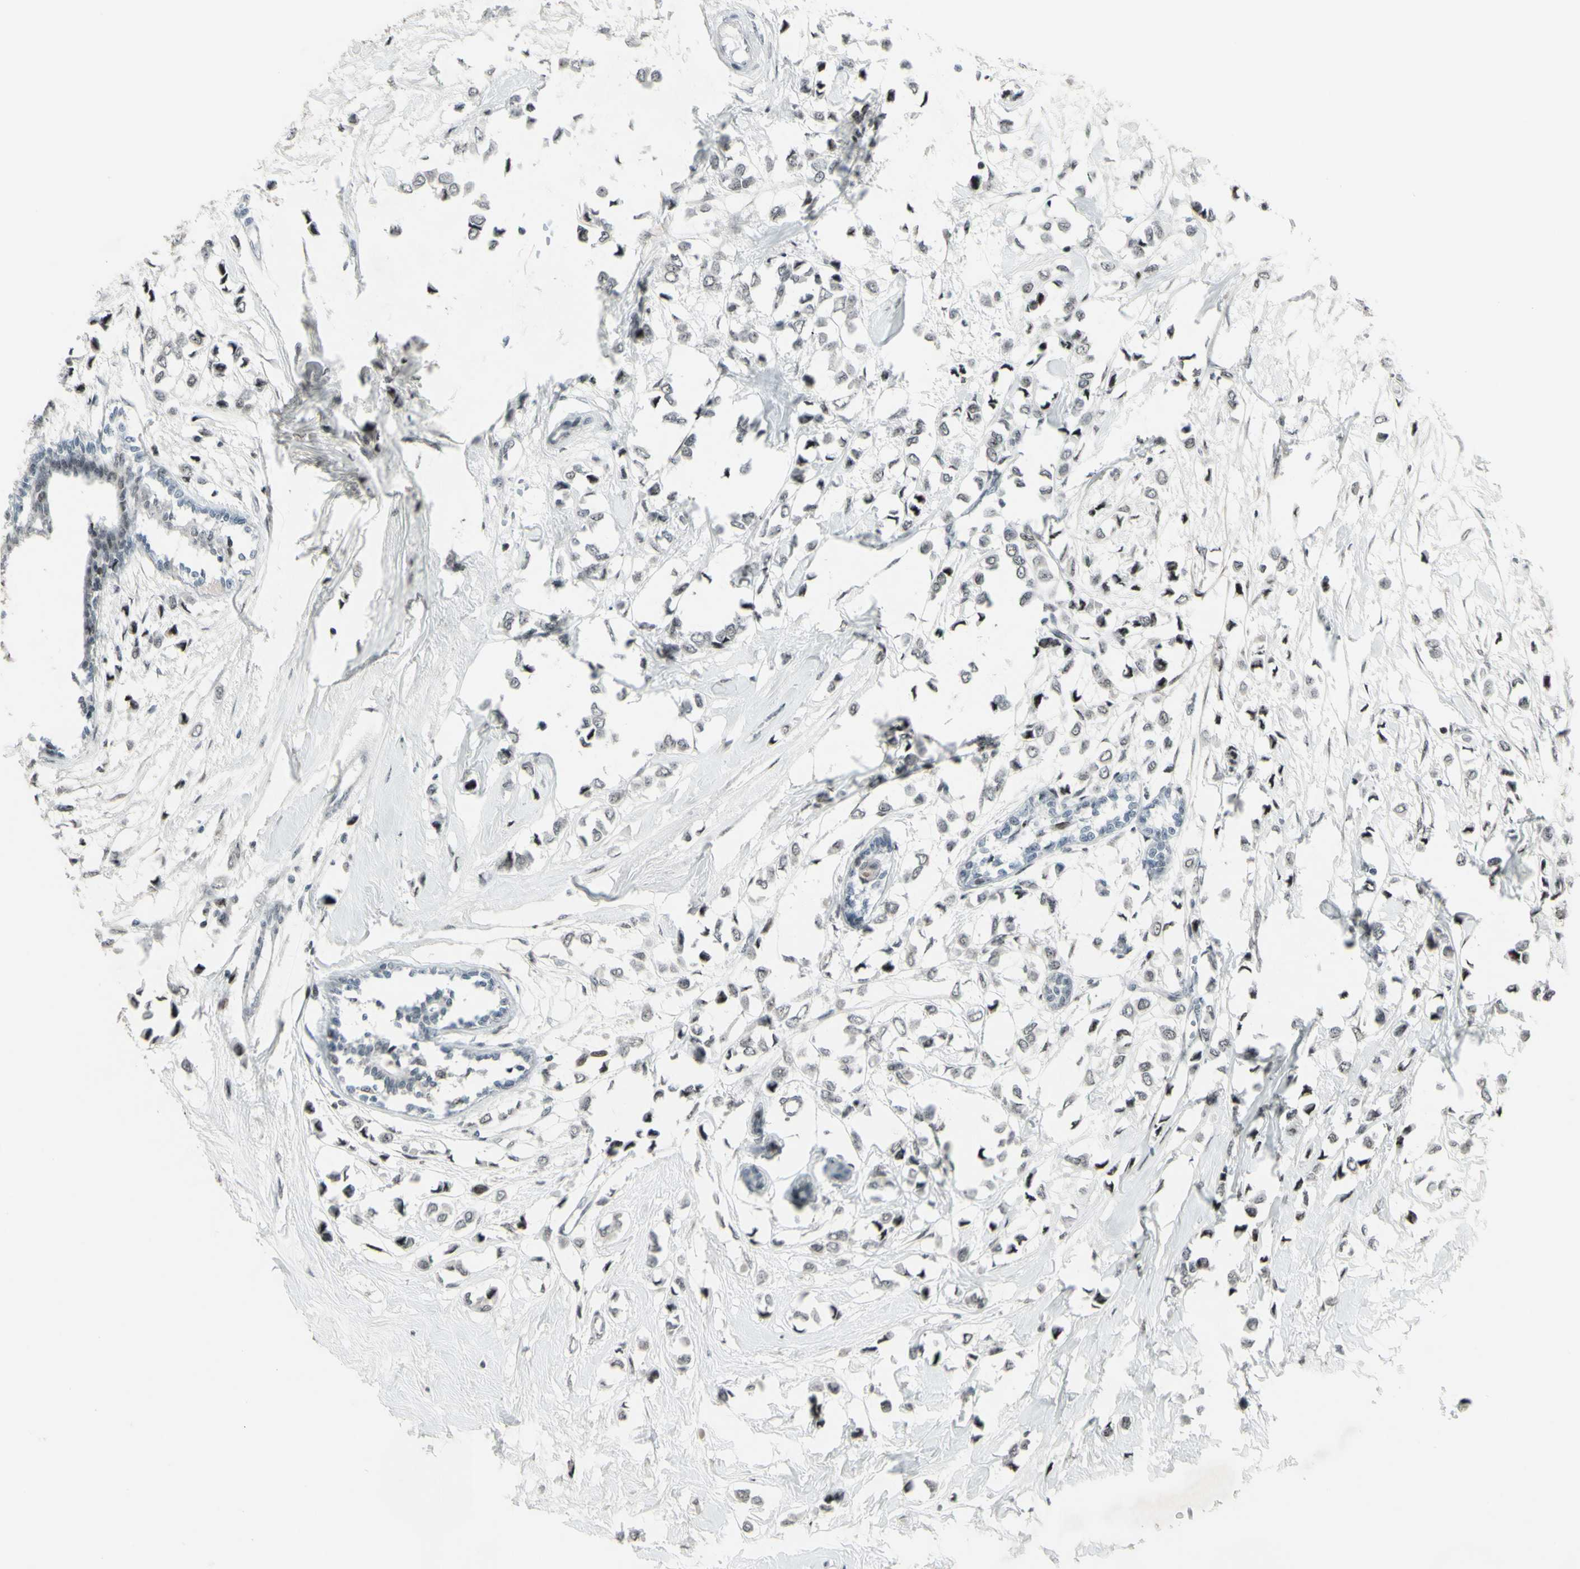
{"staining": {"intensity": "negative", "quantity": "none", "location": "none"}, "tissue": "breast cancer", "cell_type": "Tumor cells", "image_type": "cancer", "snomed": [{"axis": "morphology", "description": "Lobular carcinoma"}, {"axis": "topography", "description": "Breast"}], "caption": "A micrograph of human breast cancer (lobular carcinoma) is negative for staining in tumor cells.", "gene": "SUPT6H", "patient": {"sex": "female", "age": 51}}